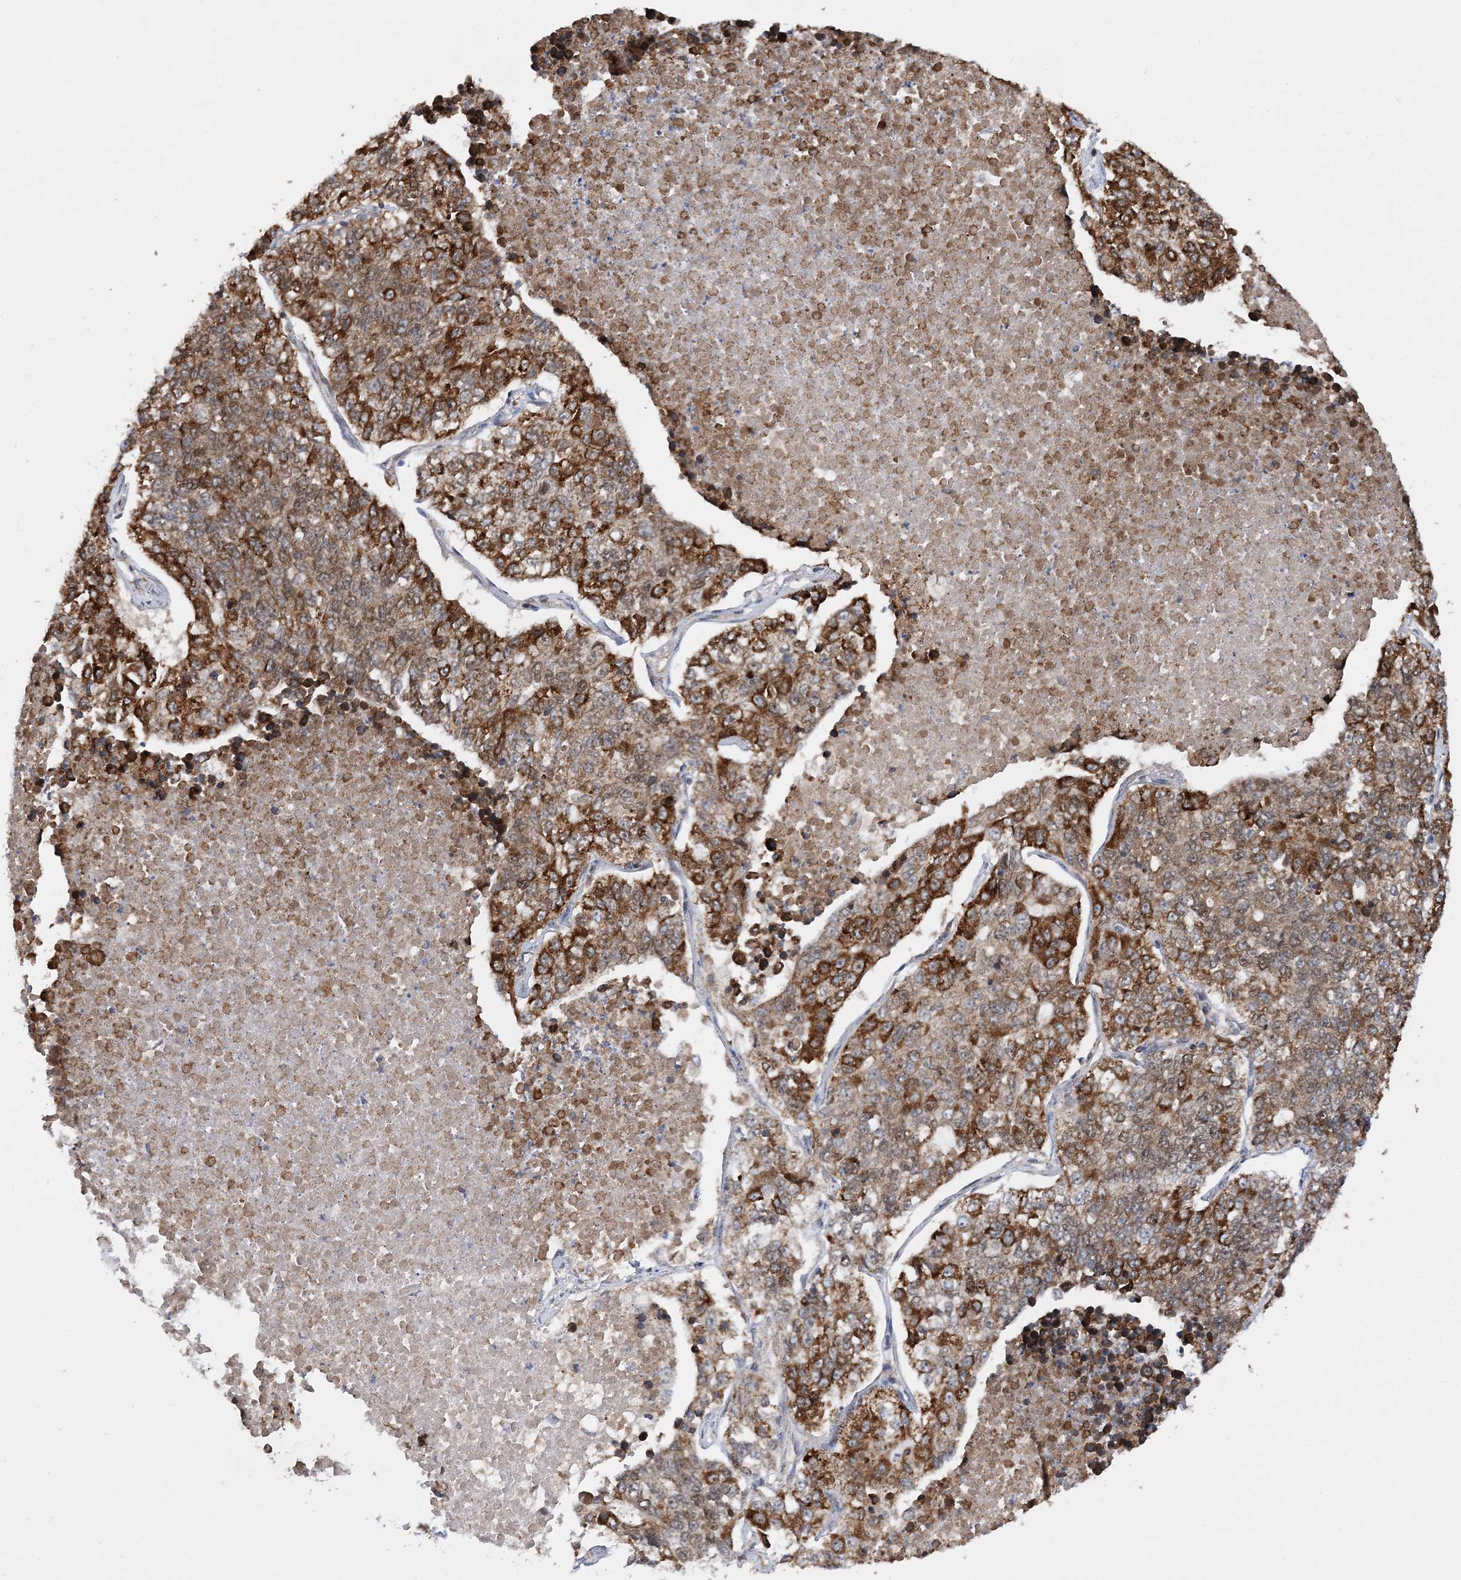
{"staining": {"intensity": "strong", "quantity": ">75%", "location": "cytoplasmic/membranous"}, "tissue": "lung cancer", "cell_type": "Tumor cells", "image_type": "cancer", "snomed": [{"axis": "morphology", "description": "Adenocarcinoma, NOS"}, {"axis": "topography", "description": "Lung"}], "caption": "This micrograph exhibits IHC staining of human lung cancer (adenocarcinoma), with high strong cytoplasmic/membranous expression in approximately >75% of tumor cells.", "gene": "KIF4A", "patient": {"sex": "male", "age": 49}}